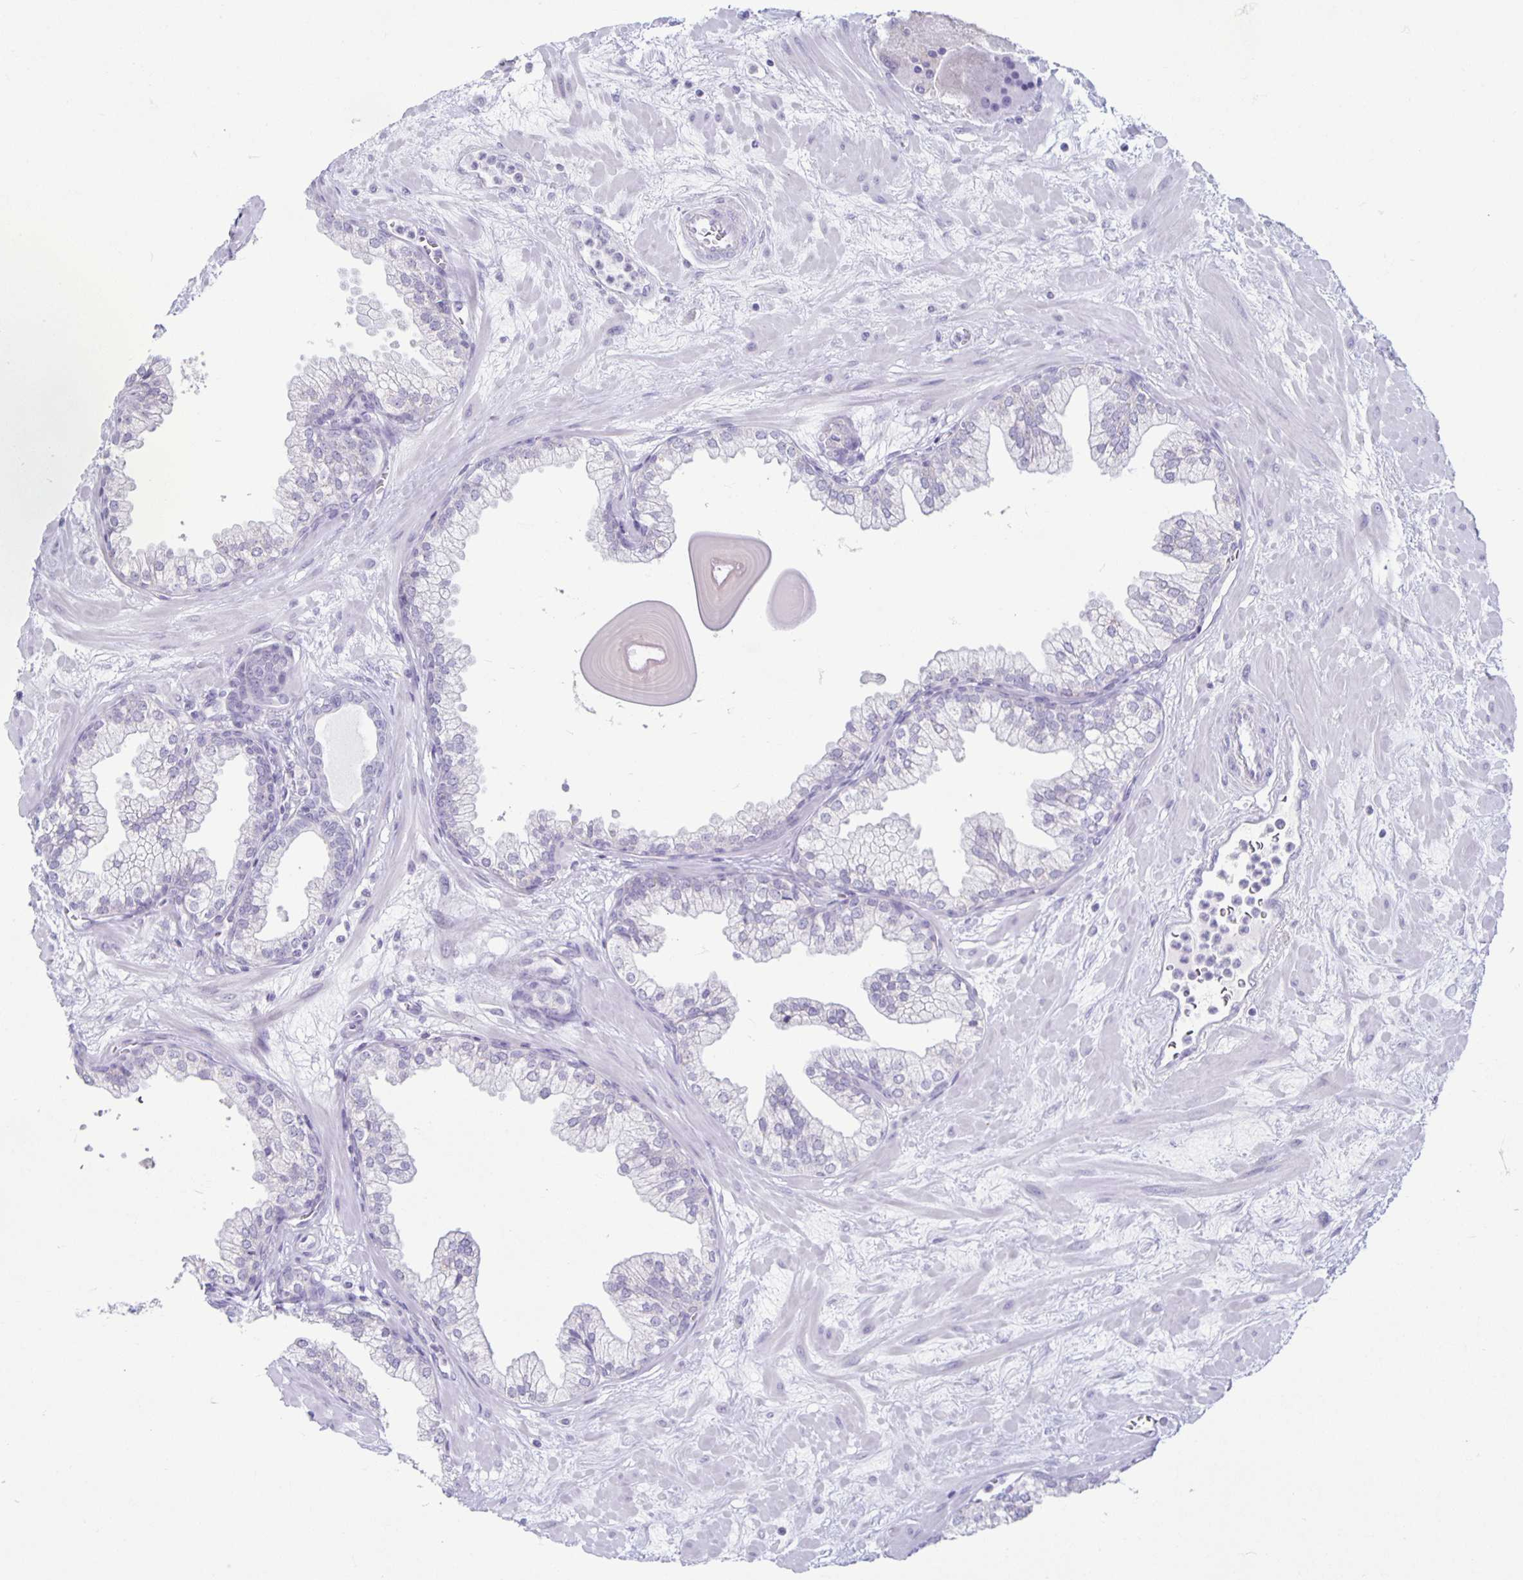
{"staining": {"intensity": "negative", "quantity": "none", "location": "none"}, "tissue": "prostate", "cell_type": "Glandular cells", "image_type": "normal", "snomed": [{"axis": "morphology", "description": "Normal tissue, NOS"}, {"axis": "topography", "description": "Prostate"}, {"axis": "topography", "description": "Peripheral nerve tissue"}], "caption": "Glandular cells are negative for protein expression in normal human prostate. The staining is performed using DAB (3,3'-diaminobenzidine) brown chromogen with nuclei counter-stained in using hematoxylin.", "gene": "CT45A10", "patient": {"sex": "male", "age": 61}}